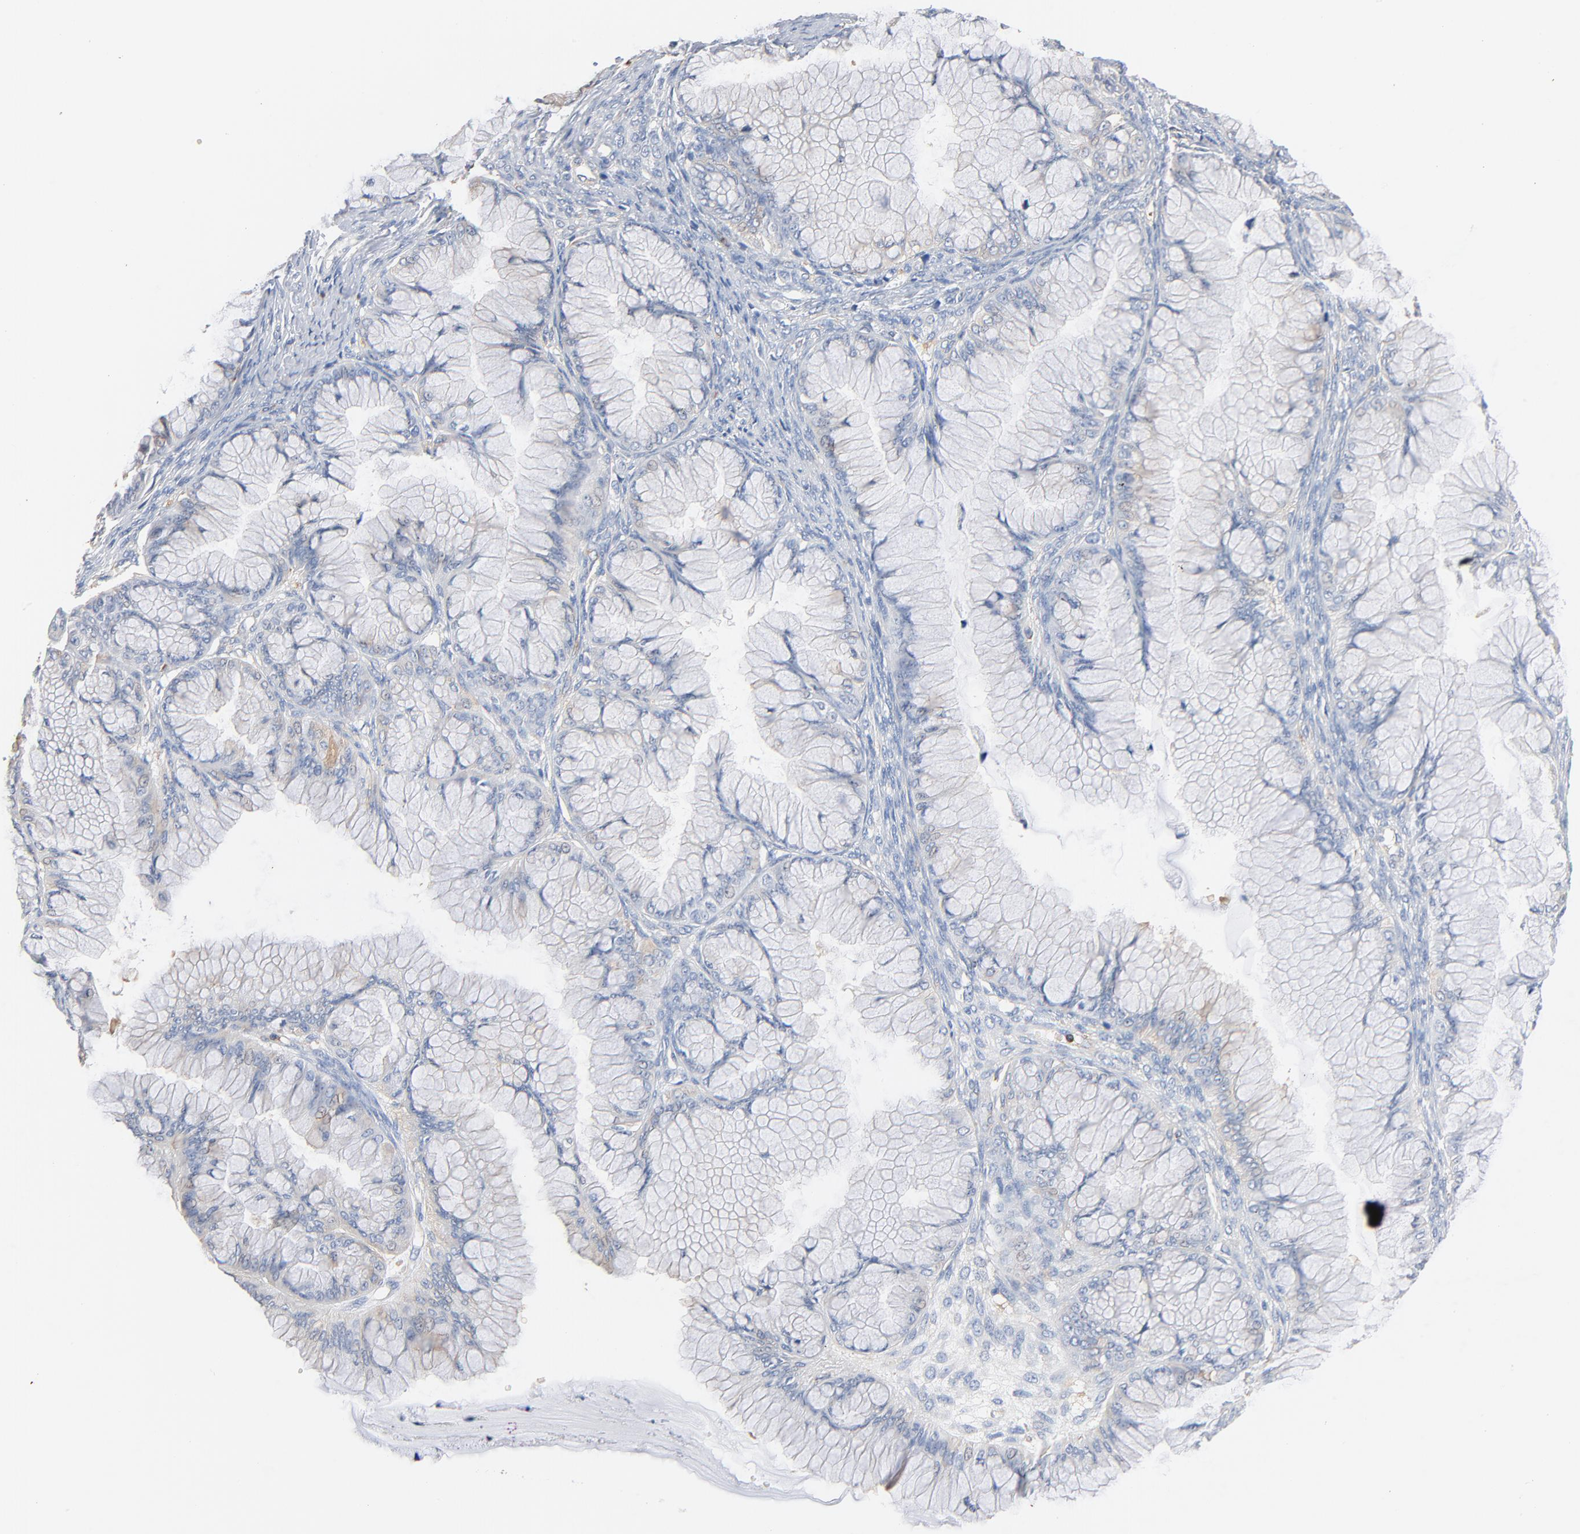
{"staining": {"intensity": "negative", "quantity": "none", "location": "none"}, "tissue": "ovarian cancer", "cell_type": "Tumor cells", "image_type": "cancer", "snomed": [{"axis": "morphology", "description": "Cystadenocarcinoma, mucinous, NOS"}, {"axis": "topography", "description": "Ovary"}], "caption": "Immunohistochemical staining of human ovarian cancer (mucinous cystadenocarcinoma) displays no significant positivity in tumor cells. (DAB immunohistochemistry (IHC) visualized using brightfield microscopy, high magnification).", "gene": "SH3KBP1", "patient": {"sex": "female", "age": 63}}